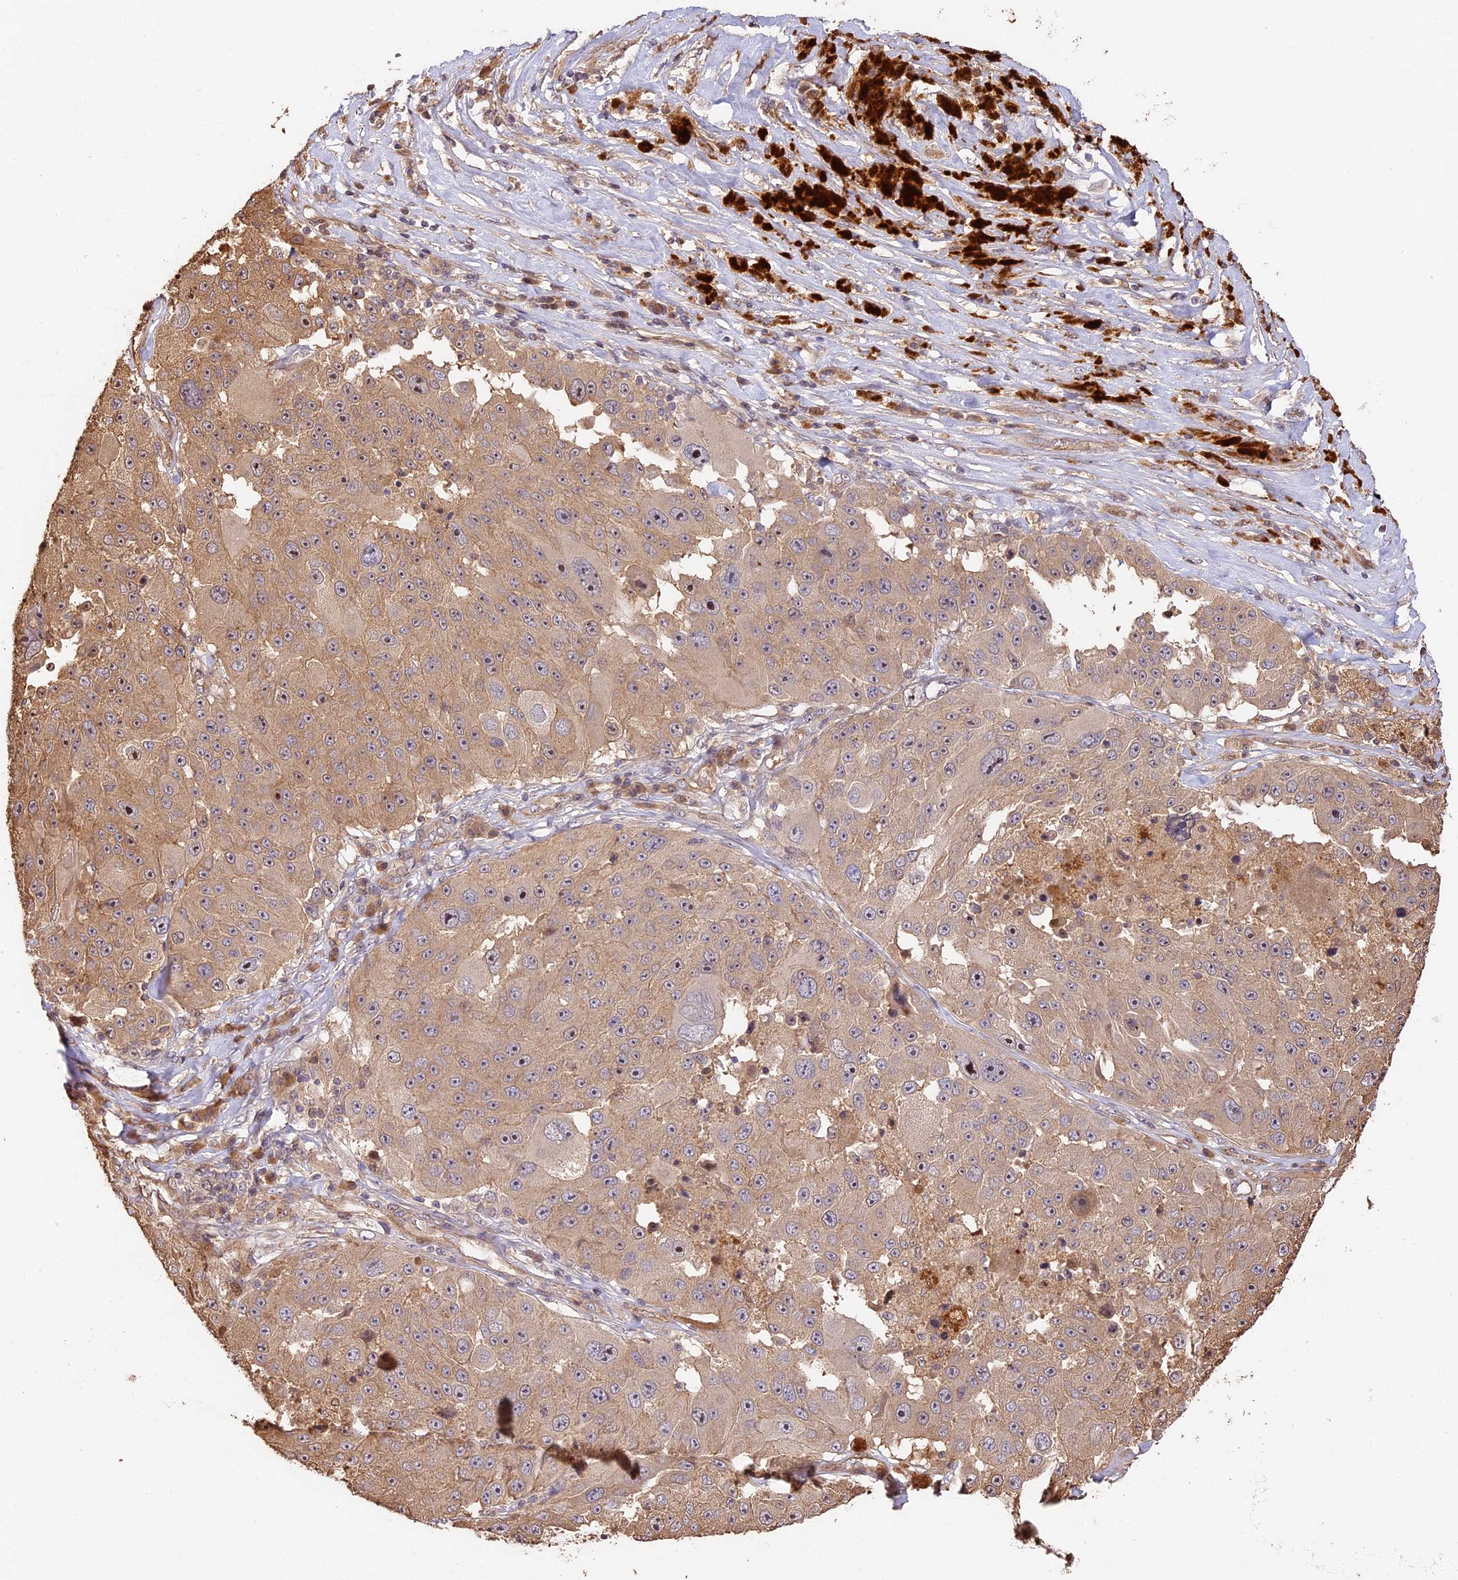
{"staining": {"intensity": "moderate", "quantity": ">75%", "location": "cytoplasmic/membranous,nuclear"}, "tissue": "melanoma", "cell_type": "Tumor cells", "image_type": "cancer", "snomed": [{"axis": "morphology", "description": "Malignant melanoma, Metastatic site"}, {"axis": "topography", "description": "Lymph node"}], "caption": "This histopathology image exhibits melanoma stained with IHC to label a protein in brown. The cytoplasmic/membranous and nuclear of tumor cells show moderate positivity for the protein. Nuclei are counter-stained blue.", "gene": "PPP1R37", "patient": {"sex": "male", "age": 62}}